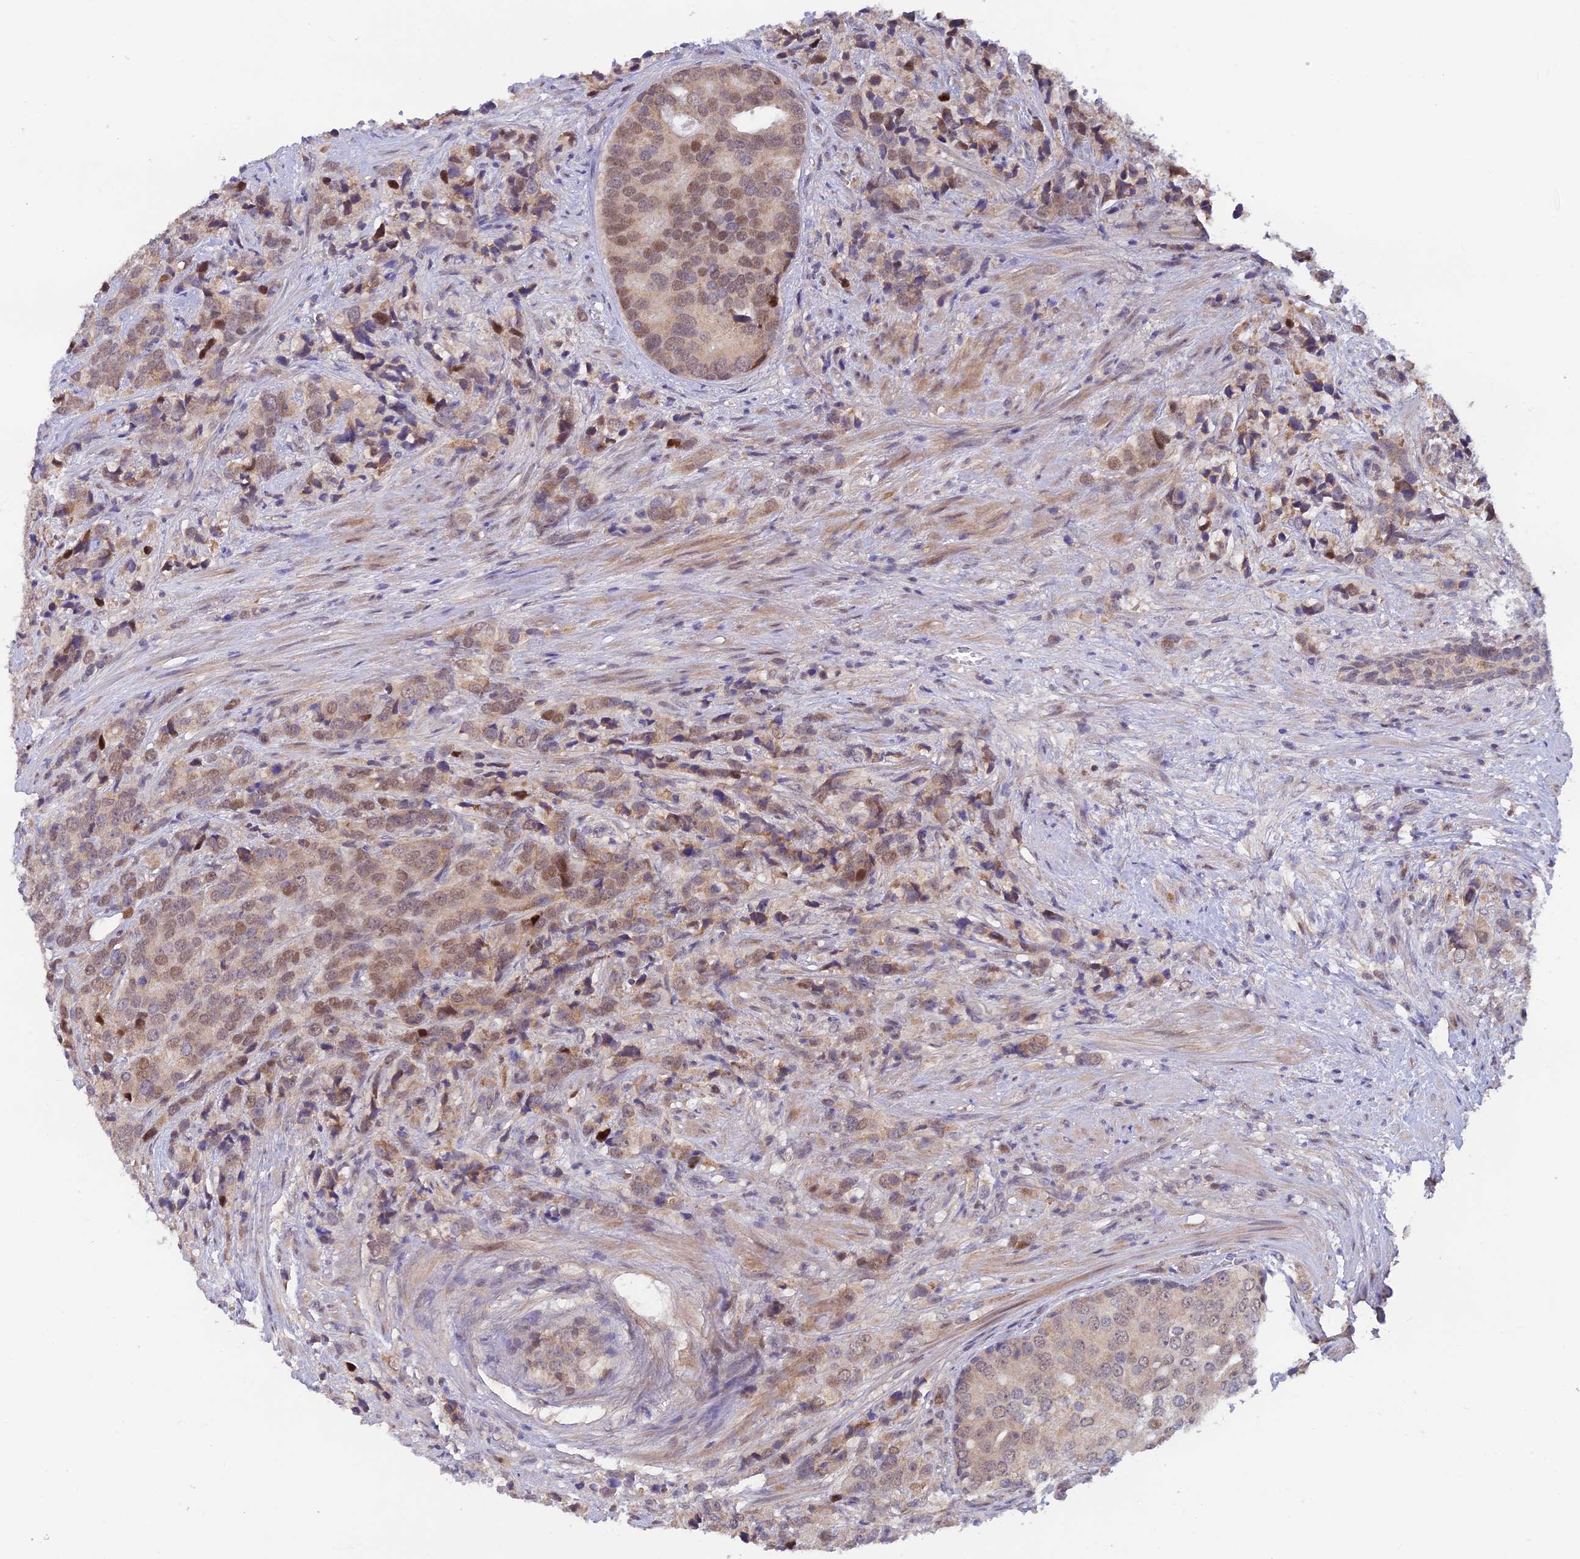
{"staining": {"intensity": "moderate", "quantity": "25%-75%", "location": "nuclear"}, "tissue": "prostate cancer", "cell_type": "Tumor cells", "image_type": "cancer", "snomed": [{"axis": "morphology", "description": "Adenocarcinoma, High grade"}, {"axis": "topography", "description": "Prostate"}], "caption": "This is an image of immunohistochemistry (IHC) staining of prostate adenocarcinoma (high-grade), which shows moderate positivity in the nuclear of tumor cells.", "gene": "FASTKD5", "patient": {"sex": "male", "age": 62}}